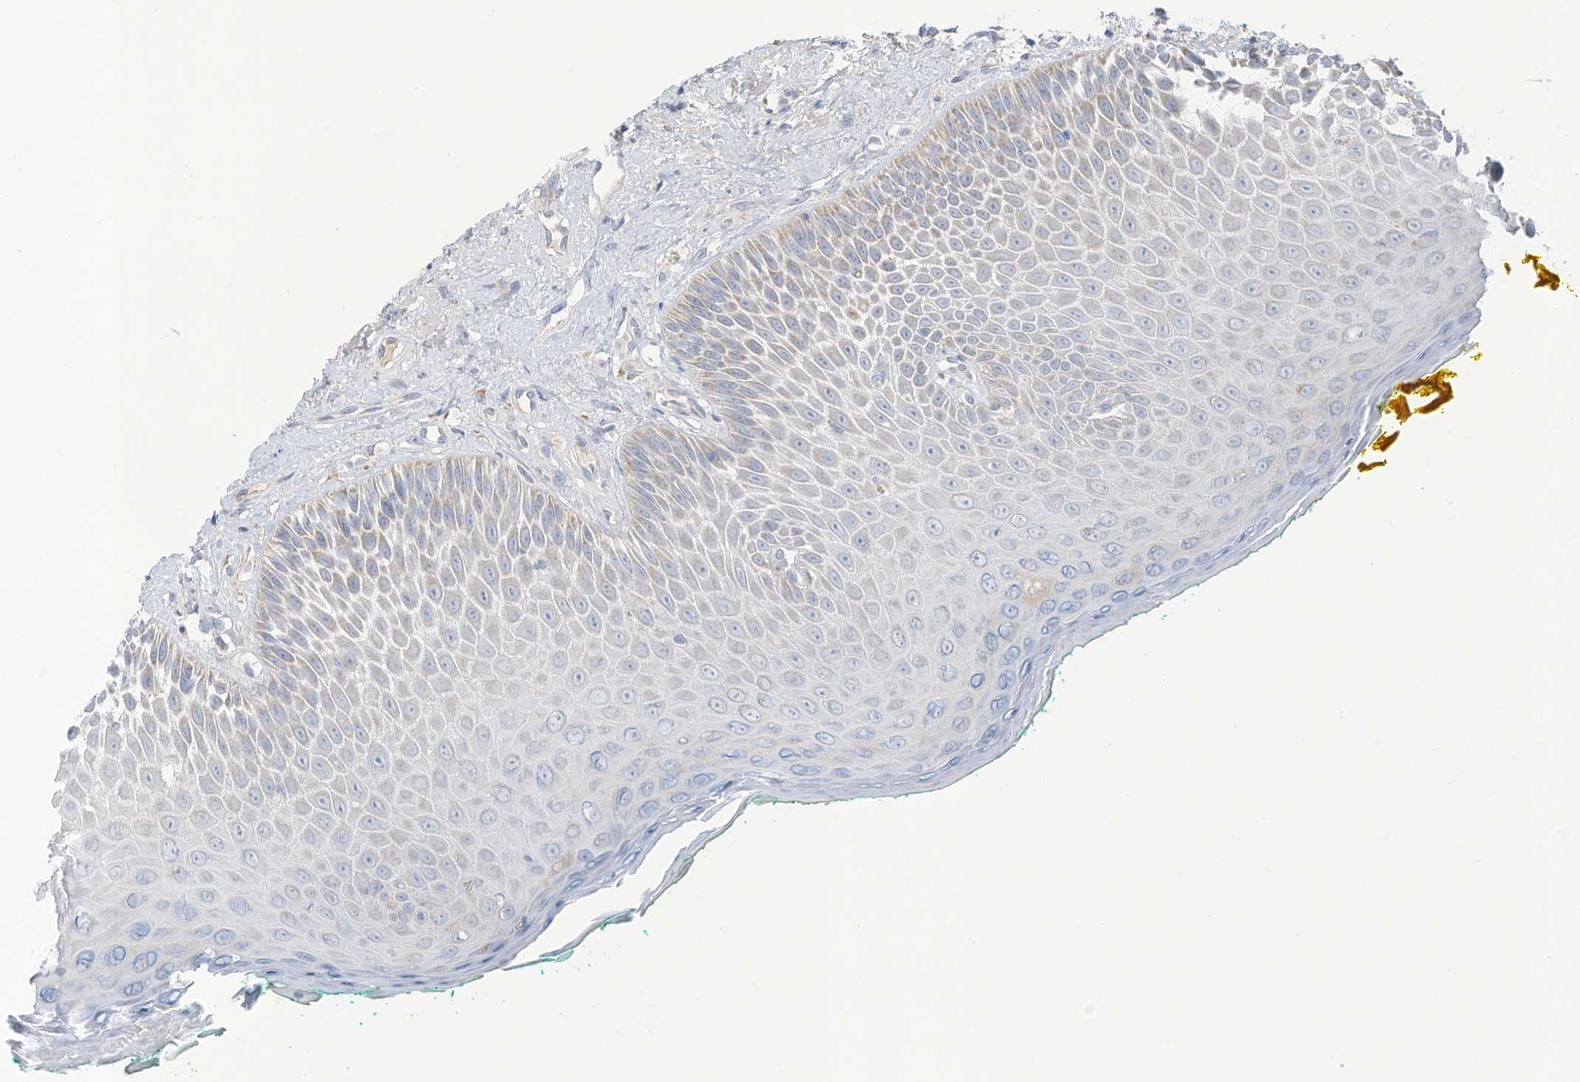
{"staining": {"intensity": "weak", "quantity": "<25%", "location": "cytoplasmic/membranous"}, "tissue": "oral mucosa", "cell_type": "Squamous epithelial cells", "image_type": "normal", "snomed": [{"axis": "morphology", "description": "Normal tissue, NOS"}, {"axis": "topography", "description": "Oral tissue"}], "caption": "A photomicrograph of human oral mucosa is negative for staining in squamous epithelial cells. (DAB immunohistochemistry (IHC) visualized using brightfield microscopy, high magnification).", "gene": "NLN", "patient": {"sex": "female", "age": 70}}